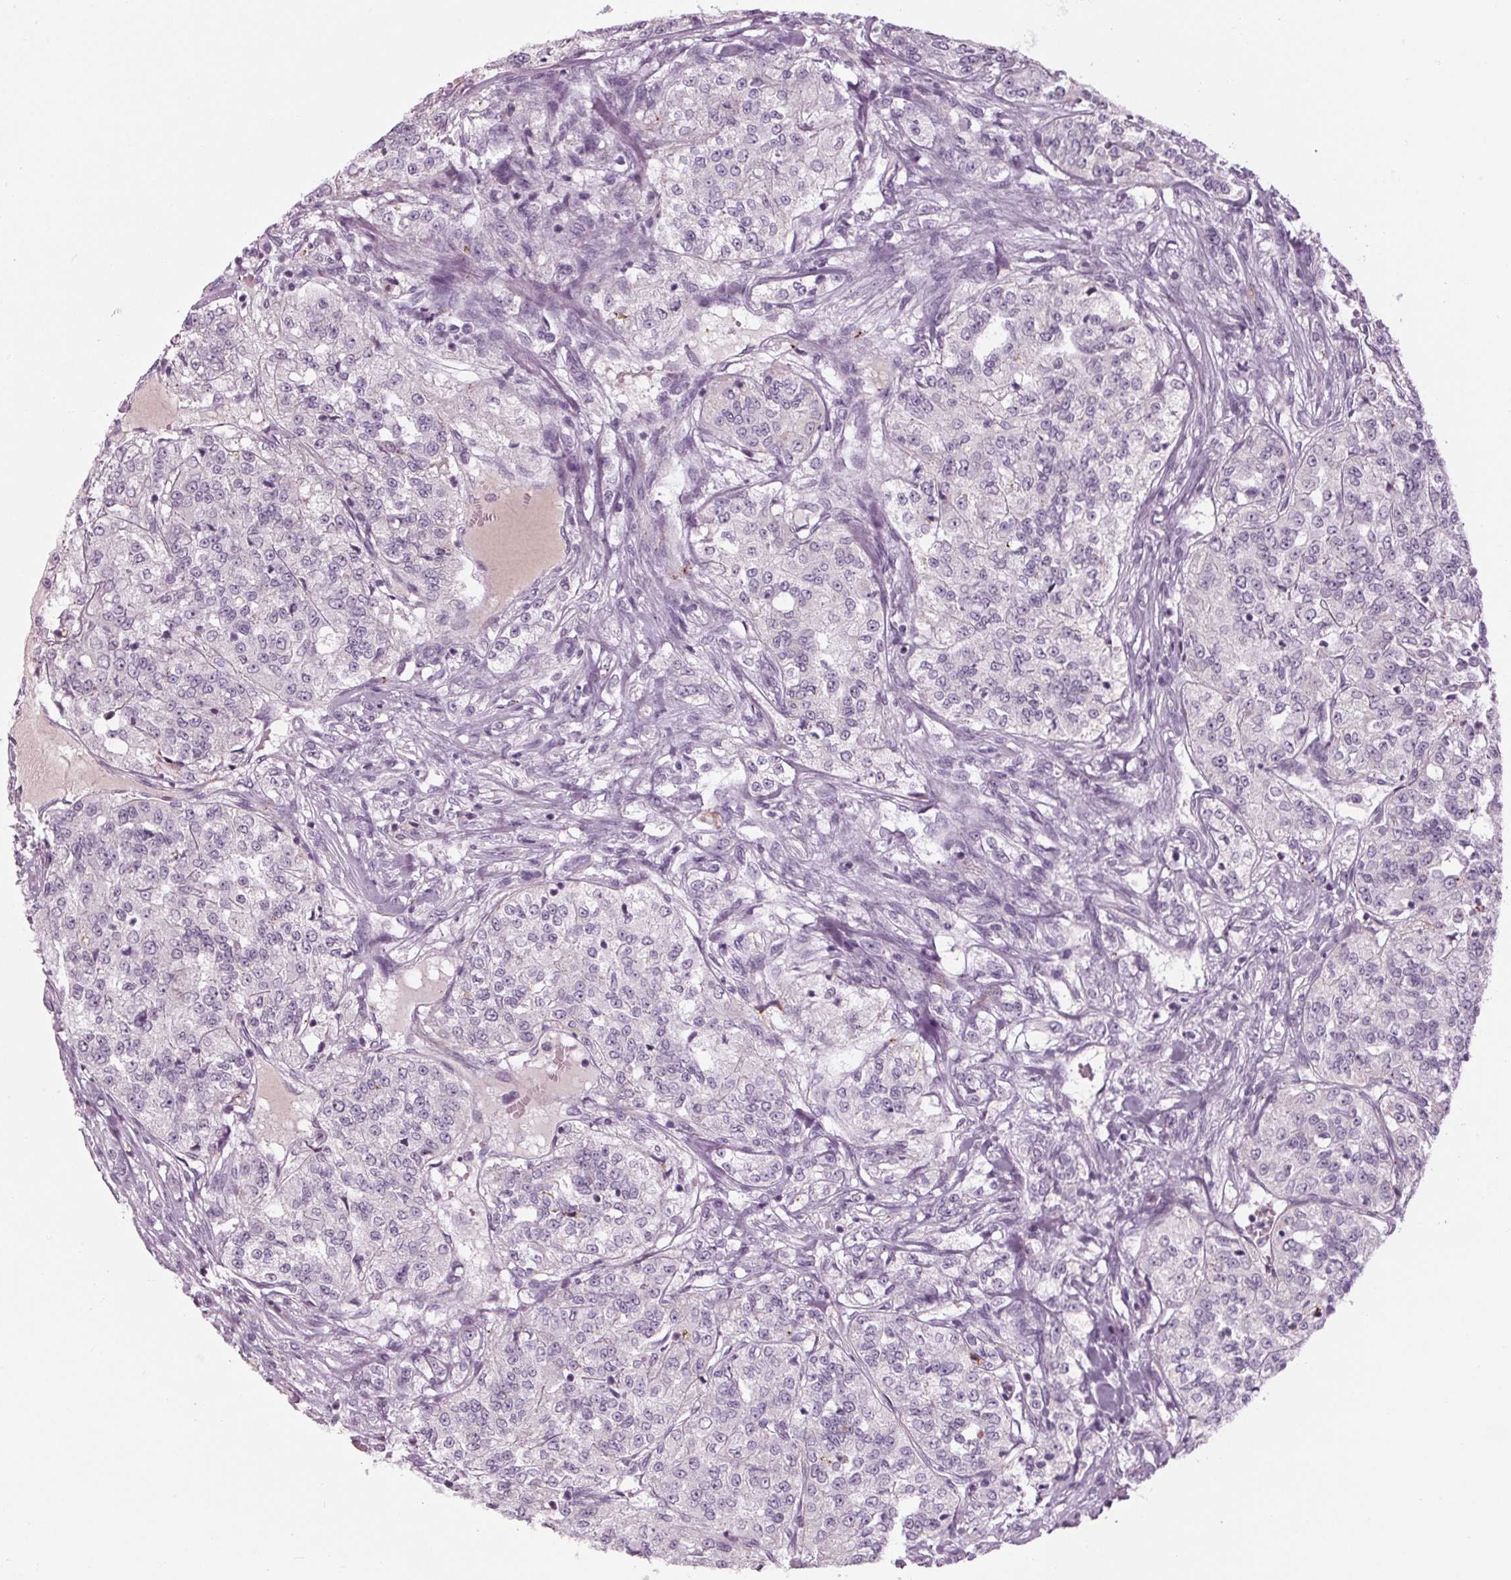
{"staining": {"intensity": "negative", "quantity": "none", "location": "none"}, "tissue": "renal cancer", "cell_type": "Tumor cells", "image_type": "cancer", "snomed": [{"axis": "morphology", "description": "Adenocarcinoma, NOS"}, {"axis": "topography", "description": "Kidney"}], "caption": "High power microscopy photomicrograph of an IHC histopathology image of adenocarcinoma (renal), revealing no significant staining in tumor cells. (Stains: DAB IHC with hematoxylin counter stain, Microscopy: brightfield microscopy at high magnification).", "gene": "CYP3A43", "patient": {"sex": "female", "age": 63}}